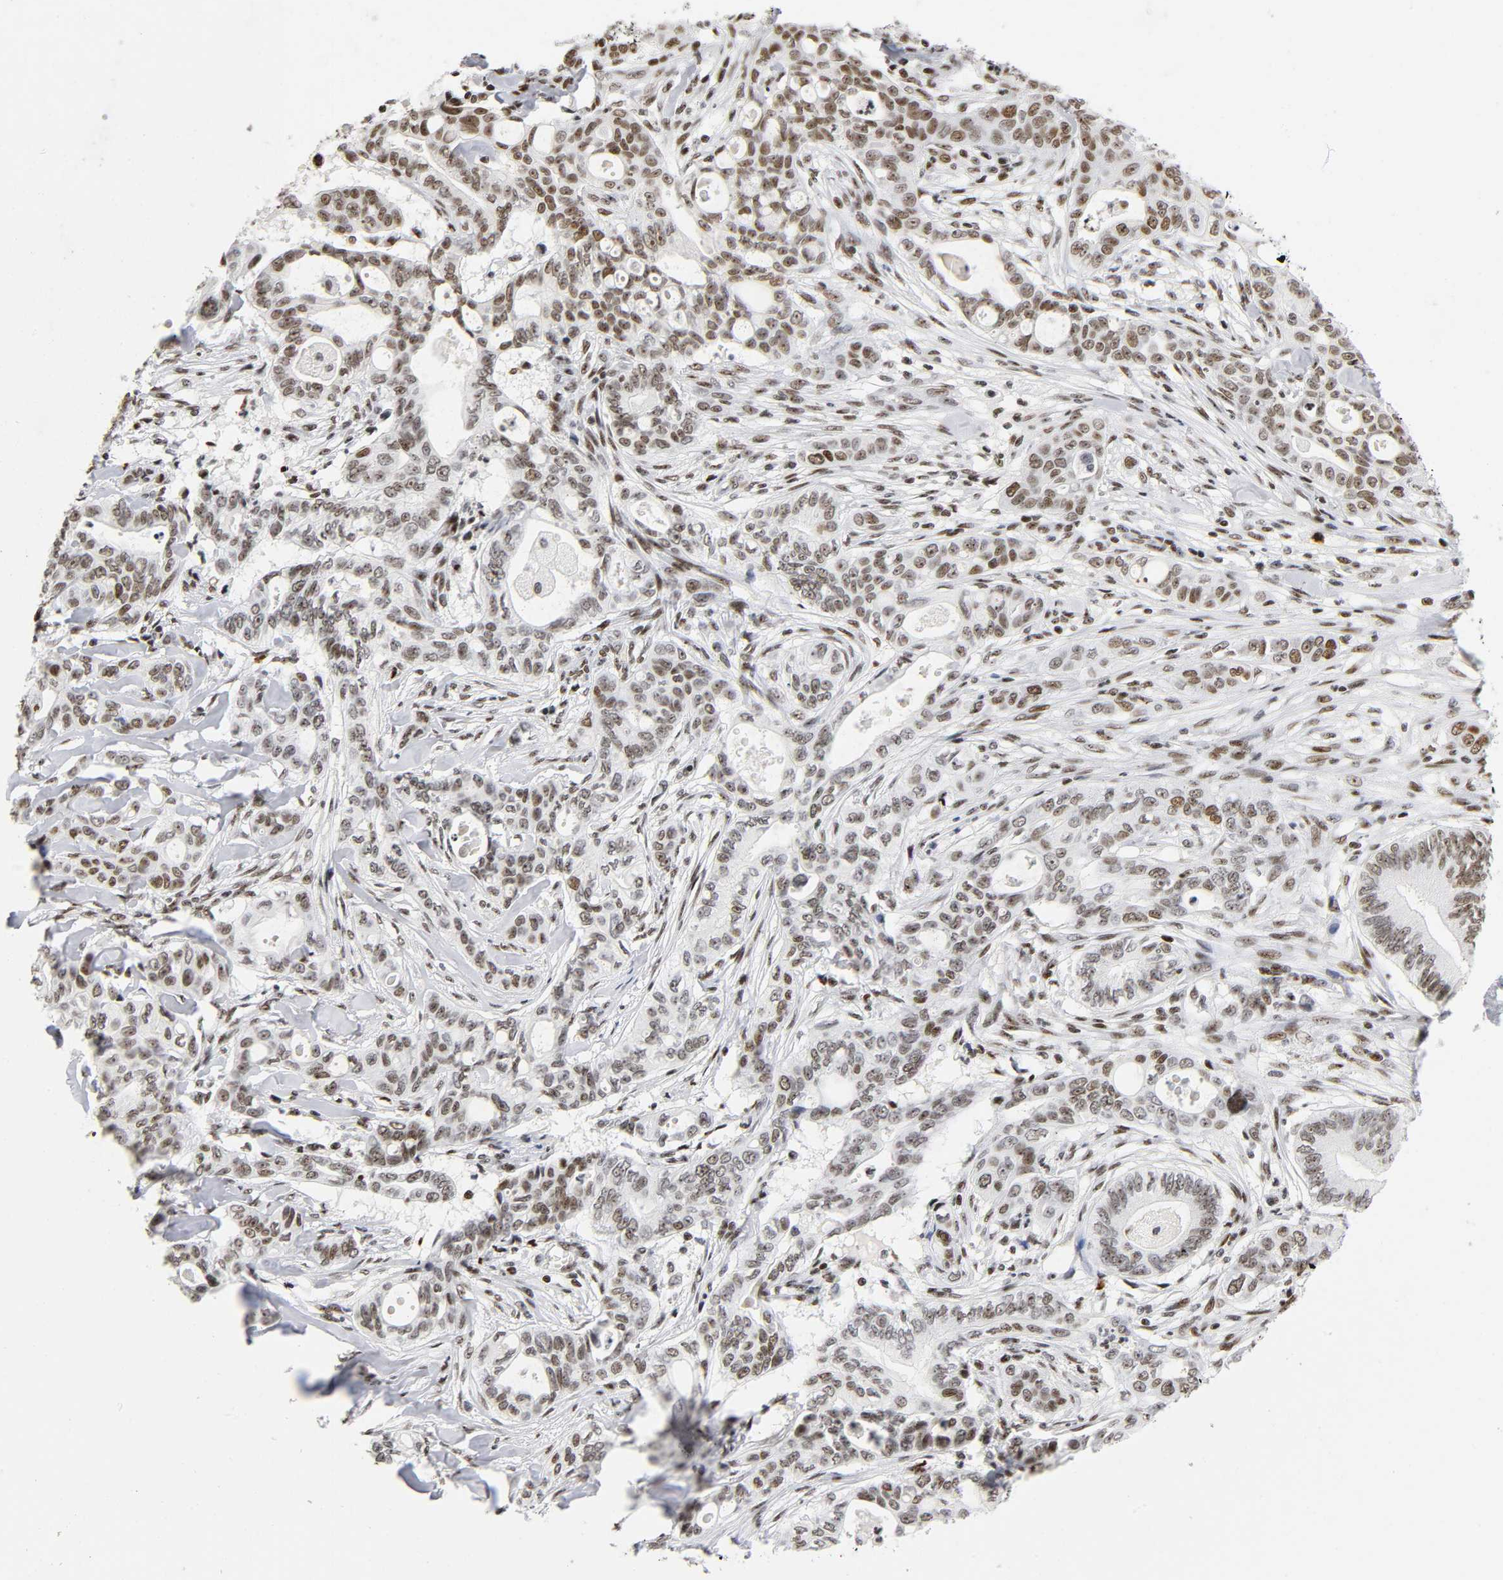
{"staining": {"intensity": "moderate", "quantity": ">75%", "location": "nuclear"}, "tissue": "liver cancer", "cell_type": "Tumor cells", "image_type": "cancer", "snomed": [{"axis": "morphology", "description": "Cholangiocarcinoma"}, {"axis": "topography", "description": "Liver"}], "caption": "Liver cholangiocarcinoma stained for a protein (brown) shows moderate nuclear positive expression in about >75% of tumor cells.", "gene": "UBTF", "patient": {"sex": "female", "age": 67}}